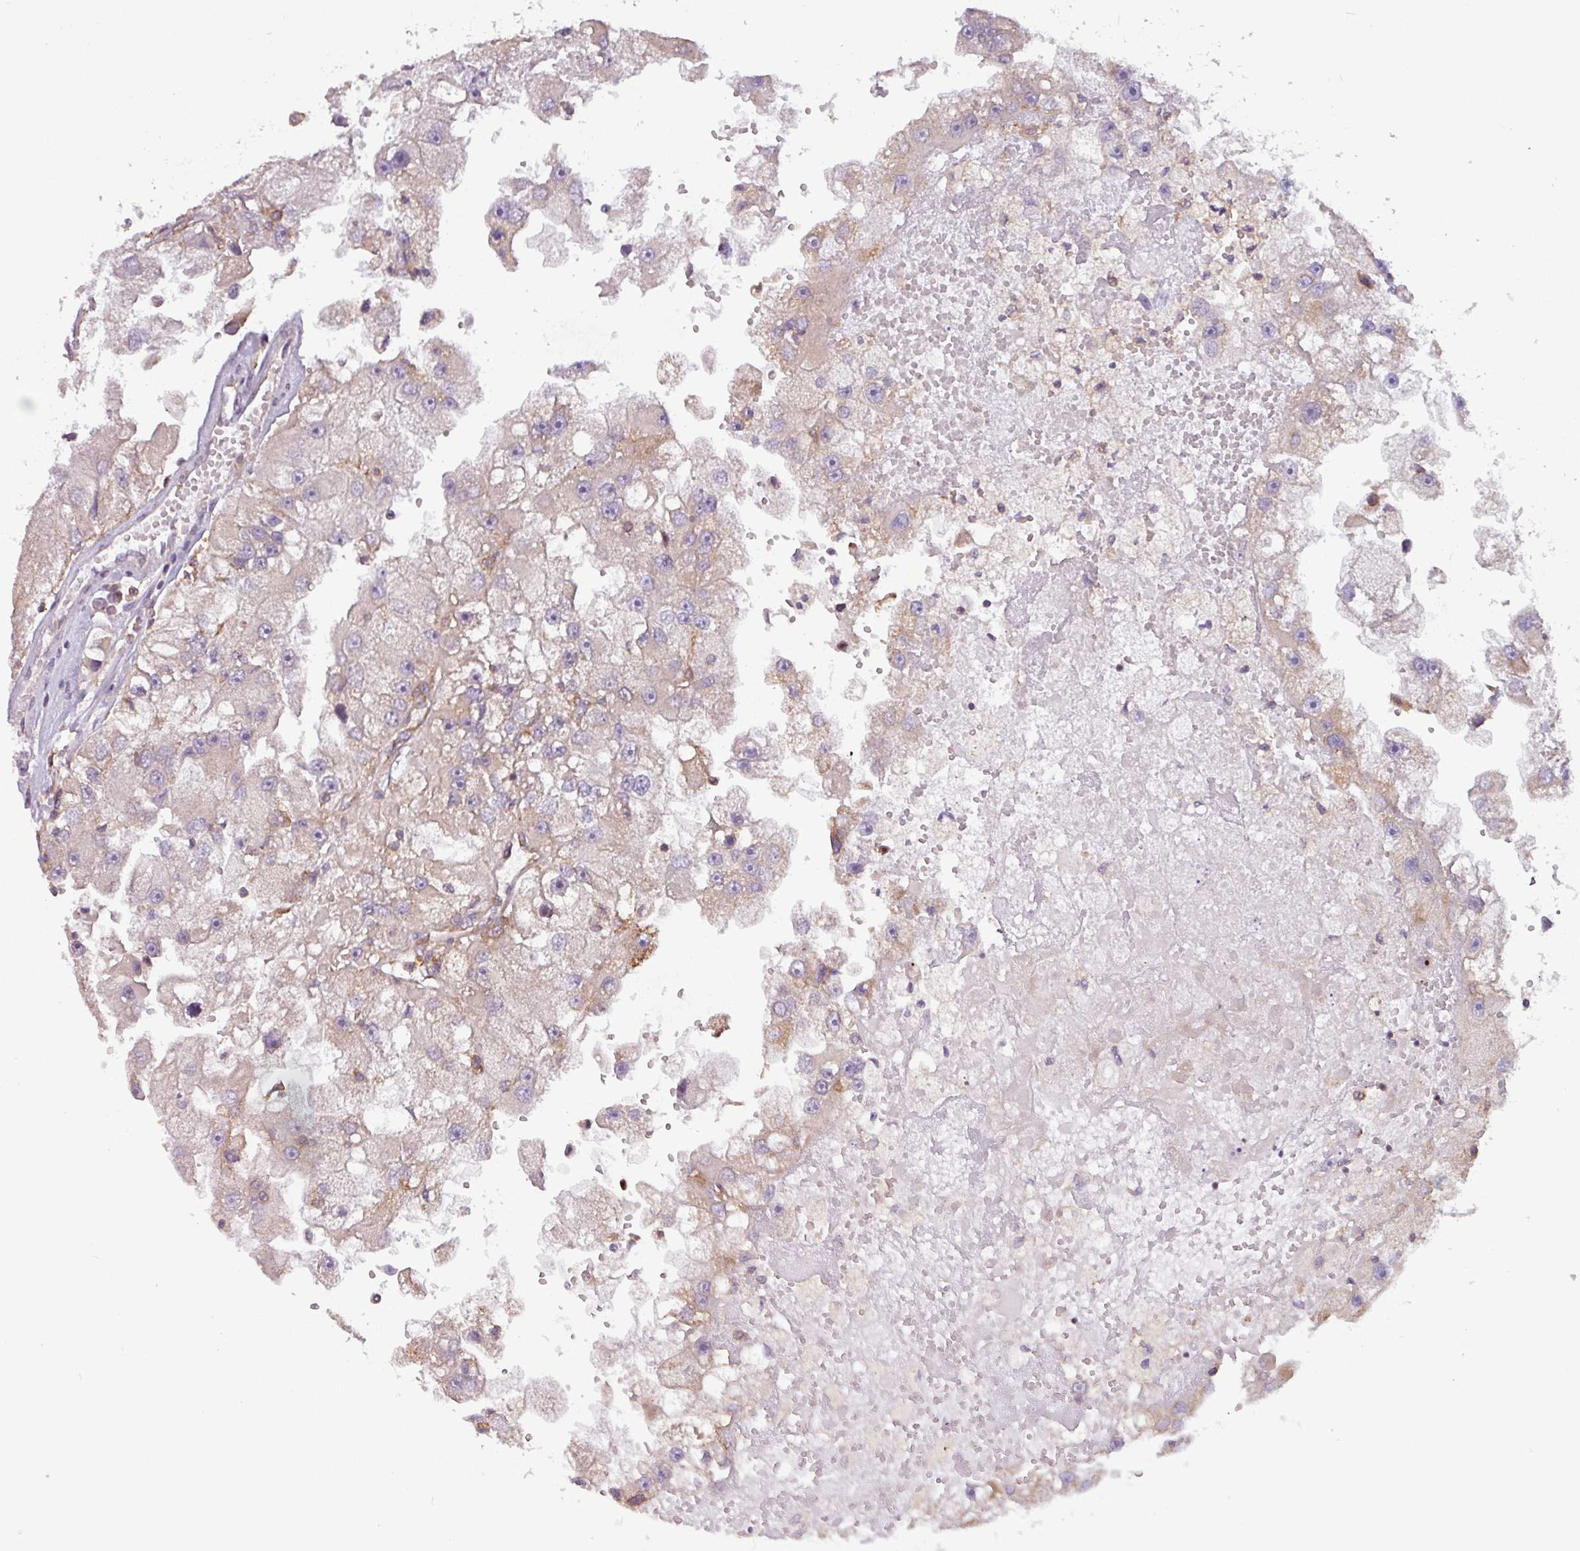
{"staining": {"intensity": "negative", "quantity": "none", "location": "none"}, "tissue": "renal cancer", "cell_type": "Tumor cells", "image_type": "cancer", "snomed": [{"axis": "morphology", "description": "Adenocarcinoma, NOS"}, {"axis": "topography", "description": "Kidney"}], "caption": "Renal cancer (adenocarcinoma) was stained to show a protein in brown. There is no significant staining in tumor cells.", "gene": "ACTR3", "patient": {"sex": "male", "age": 63}}